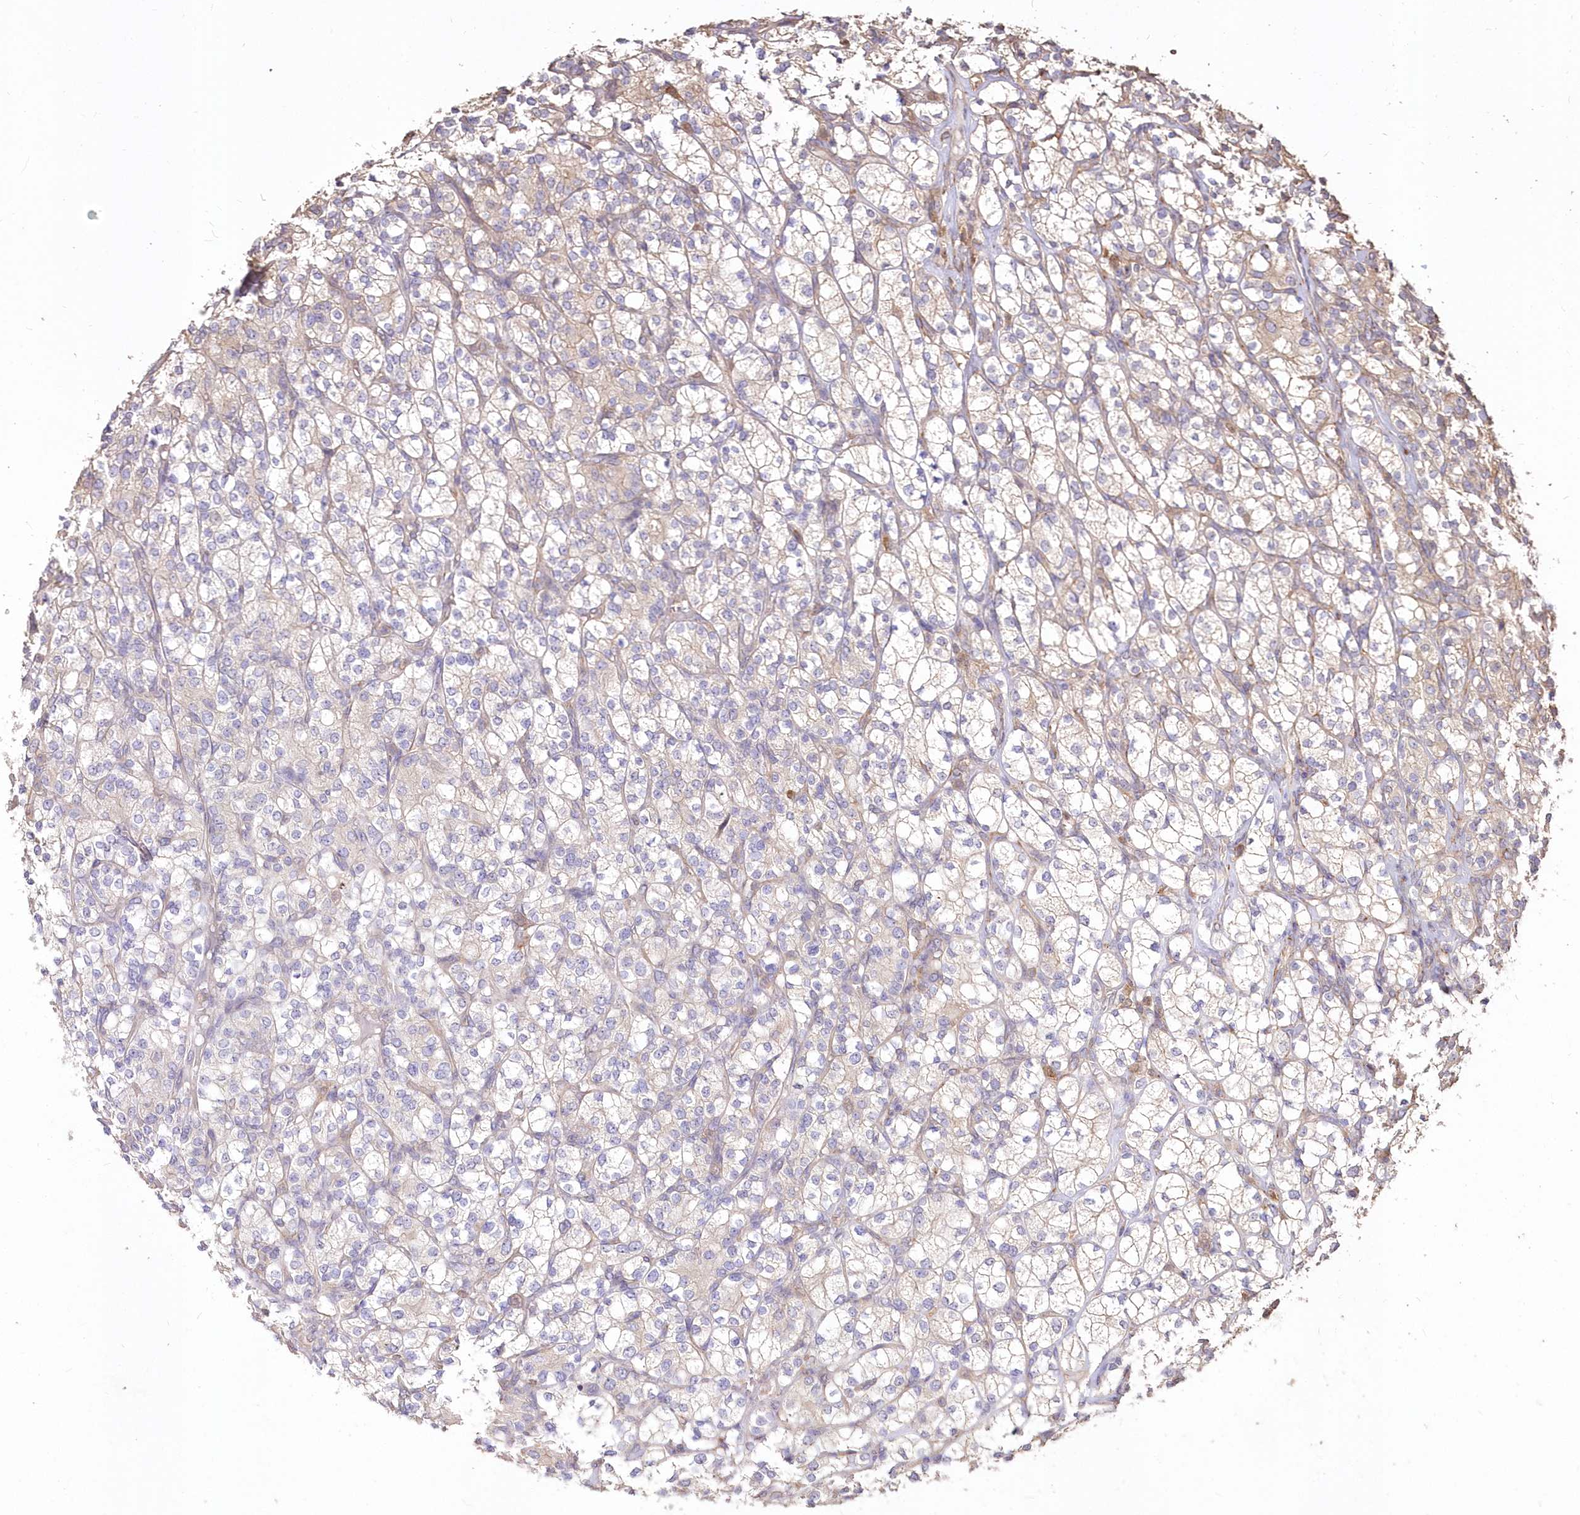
{"staining": {"intensity": "negative", "quantity": "none", "location": "none"}, "tissue": "renal cancer", "cell_type": "Tumor cells", "image_type": "cancer", "snomed": [{"axis": "morphology", "description": "Adenocarcinoma, NOS"}, {"axis": "topography", "description": "Kidney"}], "caption": "Immunohistochemical staining of renal cancer (adenocarcinoma) reveals no significant expression in tumor cells.", "gene": "STK17B", "patient": {"sex": "male", "age": 77}}